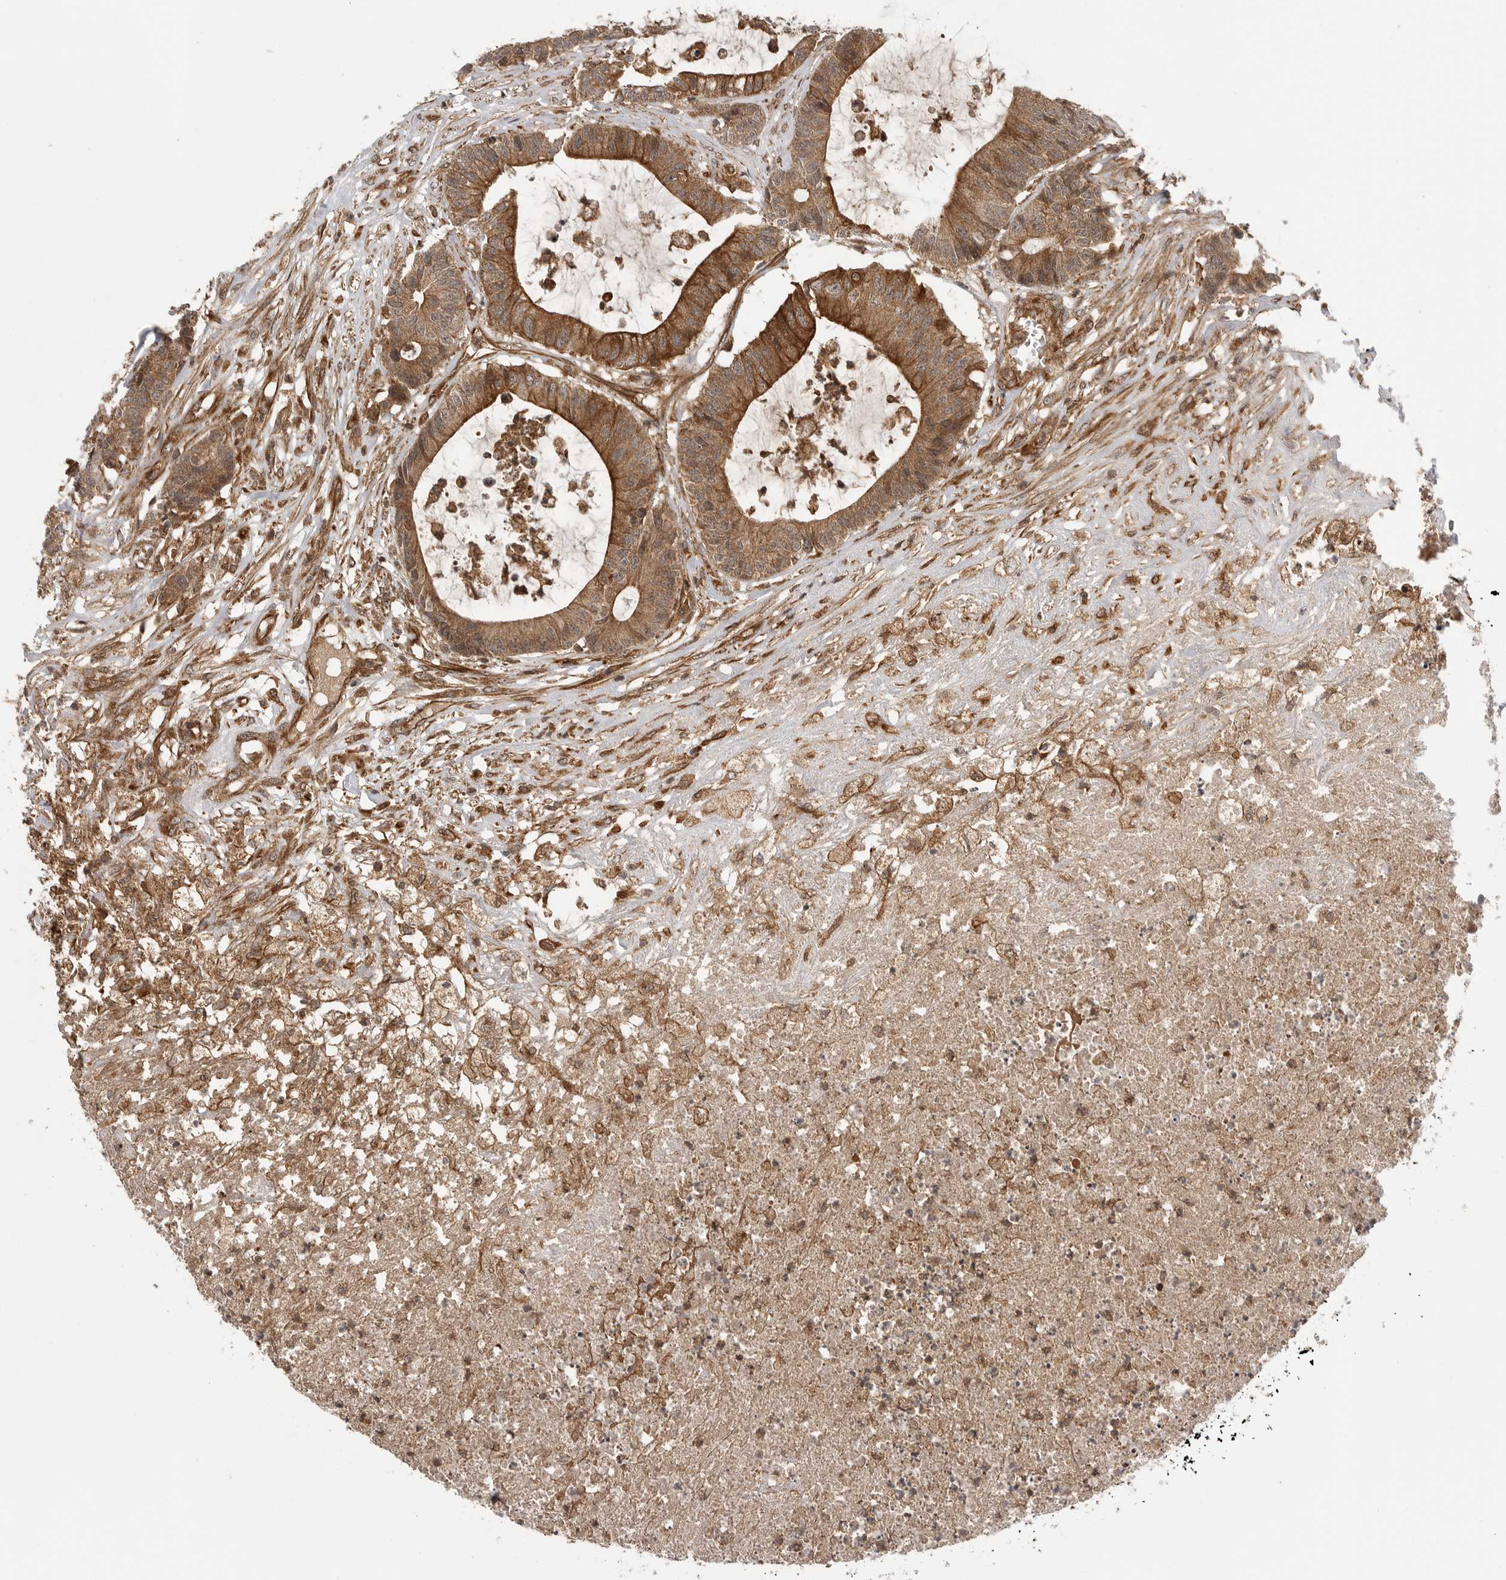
{"staining": {"intensity": "strong", "quantity": ">75%", "location": "cytoplasmic/membranous"}, "tissue": "colorectal cancer", "cell_type": "Tumor cells", "image_type": "cancer", "snomed": [{"axis": "morphology", "description": "Adenocarcinoma, NOS"}, {"axis": "topography", "description": "Colon"}], "caption": "Brown immunohistochemical staining in human adenocarcinoma (colorectal) shows strong cytoplasmic/membranous positivity in approximately >75% of tumor cells.", "gene": "PRDX4", "patient": {"sex": "female", "age": 84}}